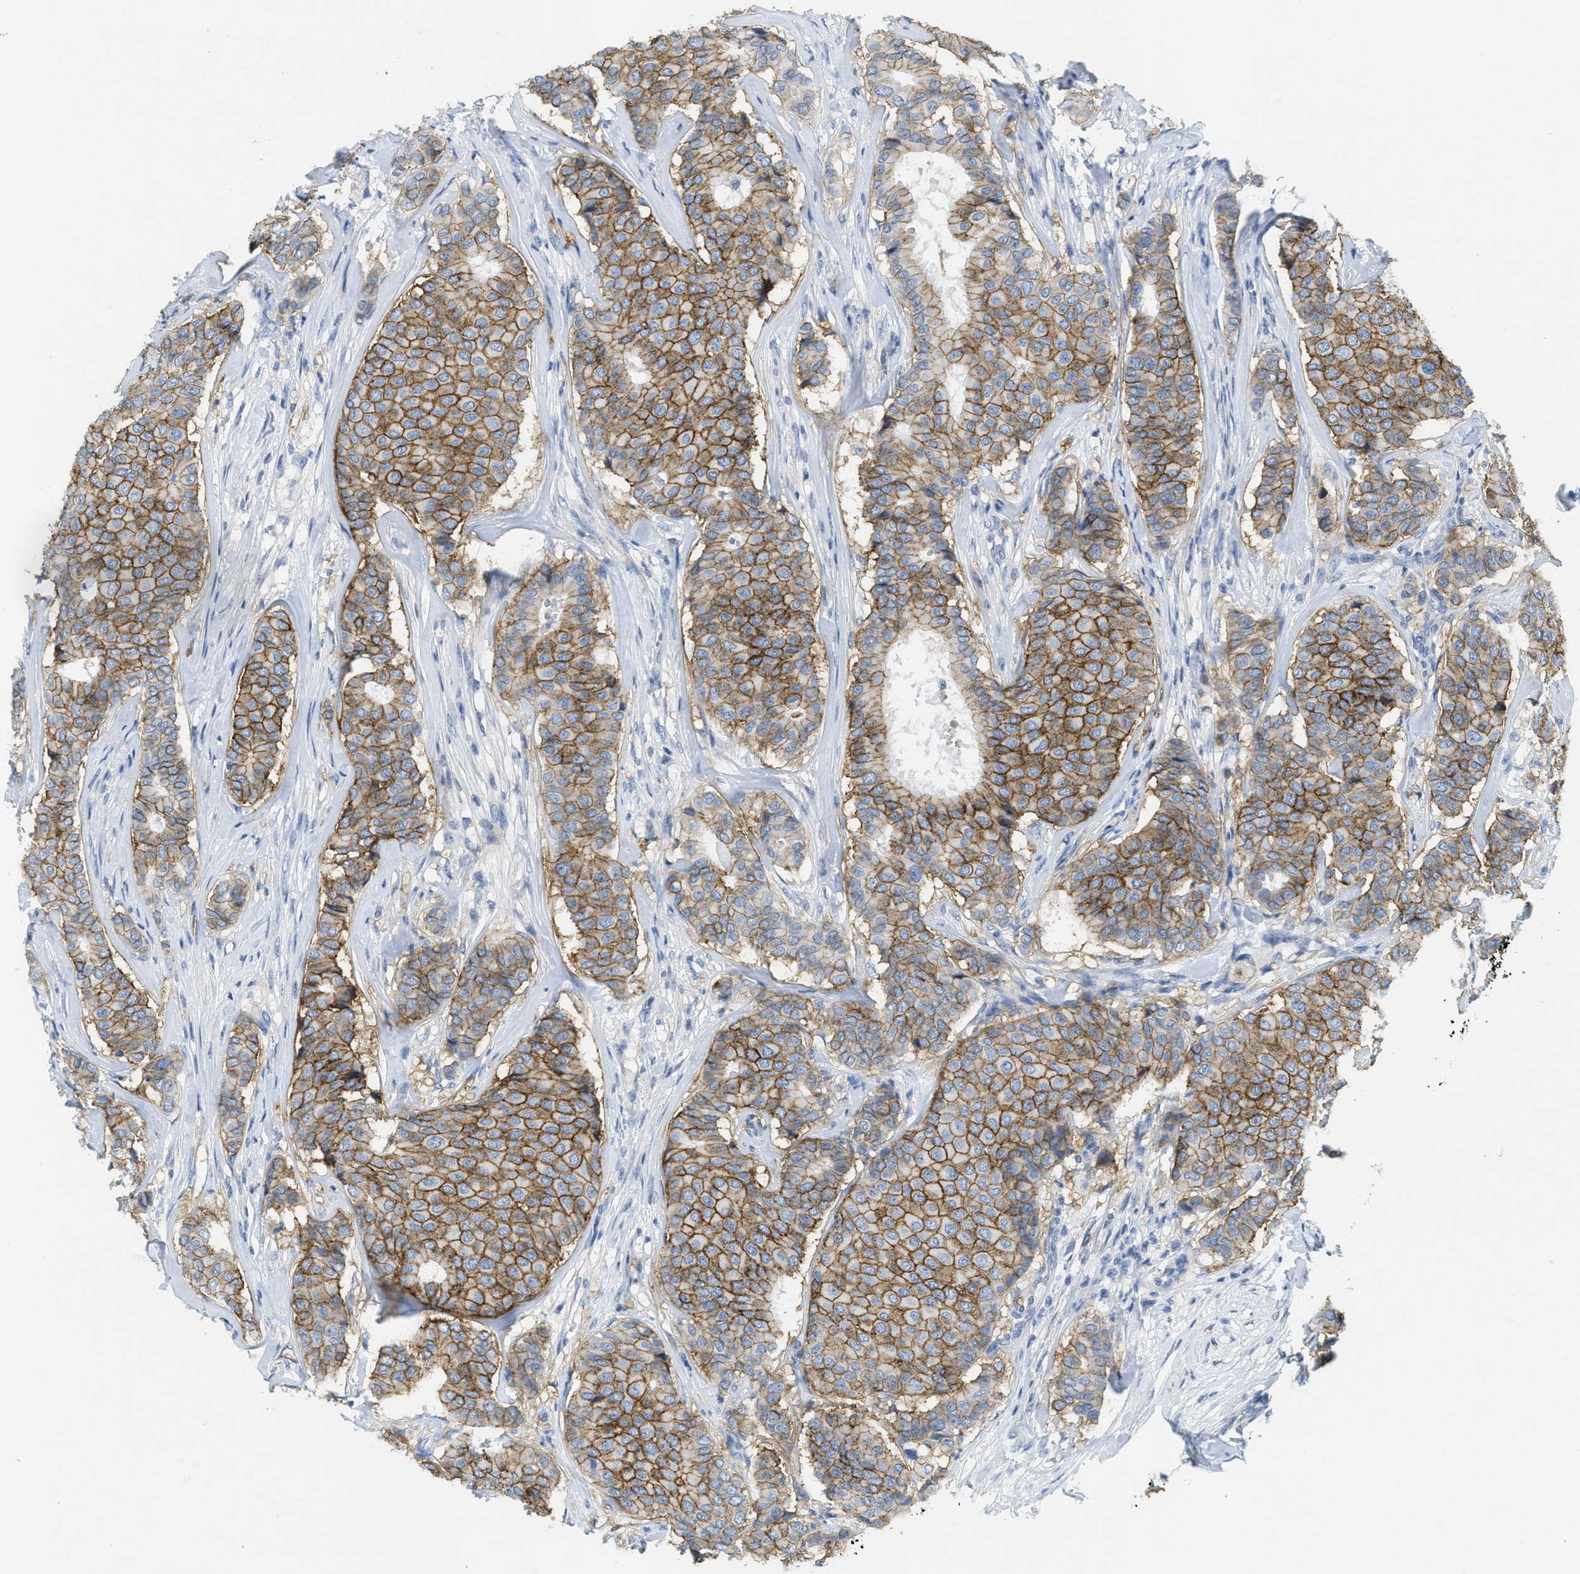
{"staining": {"intensity": "moderate", "quantity": ">75%", "location": "cytoplasmic/membranous"}, "tissue": "breast cancer", "cell_type": "Tumor cells", "image_type": "cancer", "snomed": [{"axis": "morphology", "description": "Duct carcinoma"}, {"axis": "topography", "description": "Breast"}], "caption": "Immunohistochemical staining of human breast cancer exhibits medium levels of moderate cytoplasmic/membranous staining in about >75% of tumor cells. The staining was performed using DAB (3,3'-diaminobenzidine) to visualize the protein expression in brown, while the nuclei were stained in blue with hematoxylin (Magnification: 20x).", "gene": "CNNM4", "patient": {"sex": "female", "age": 75}}